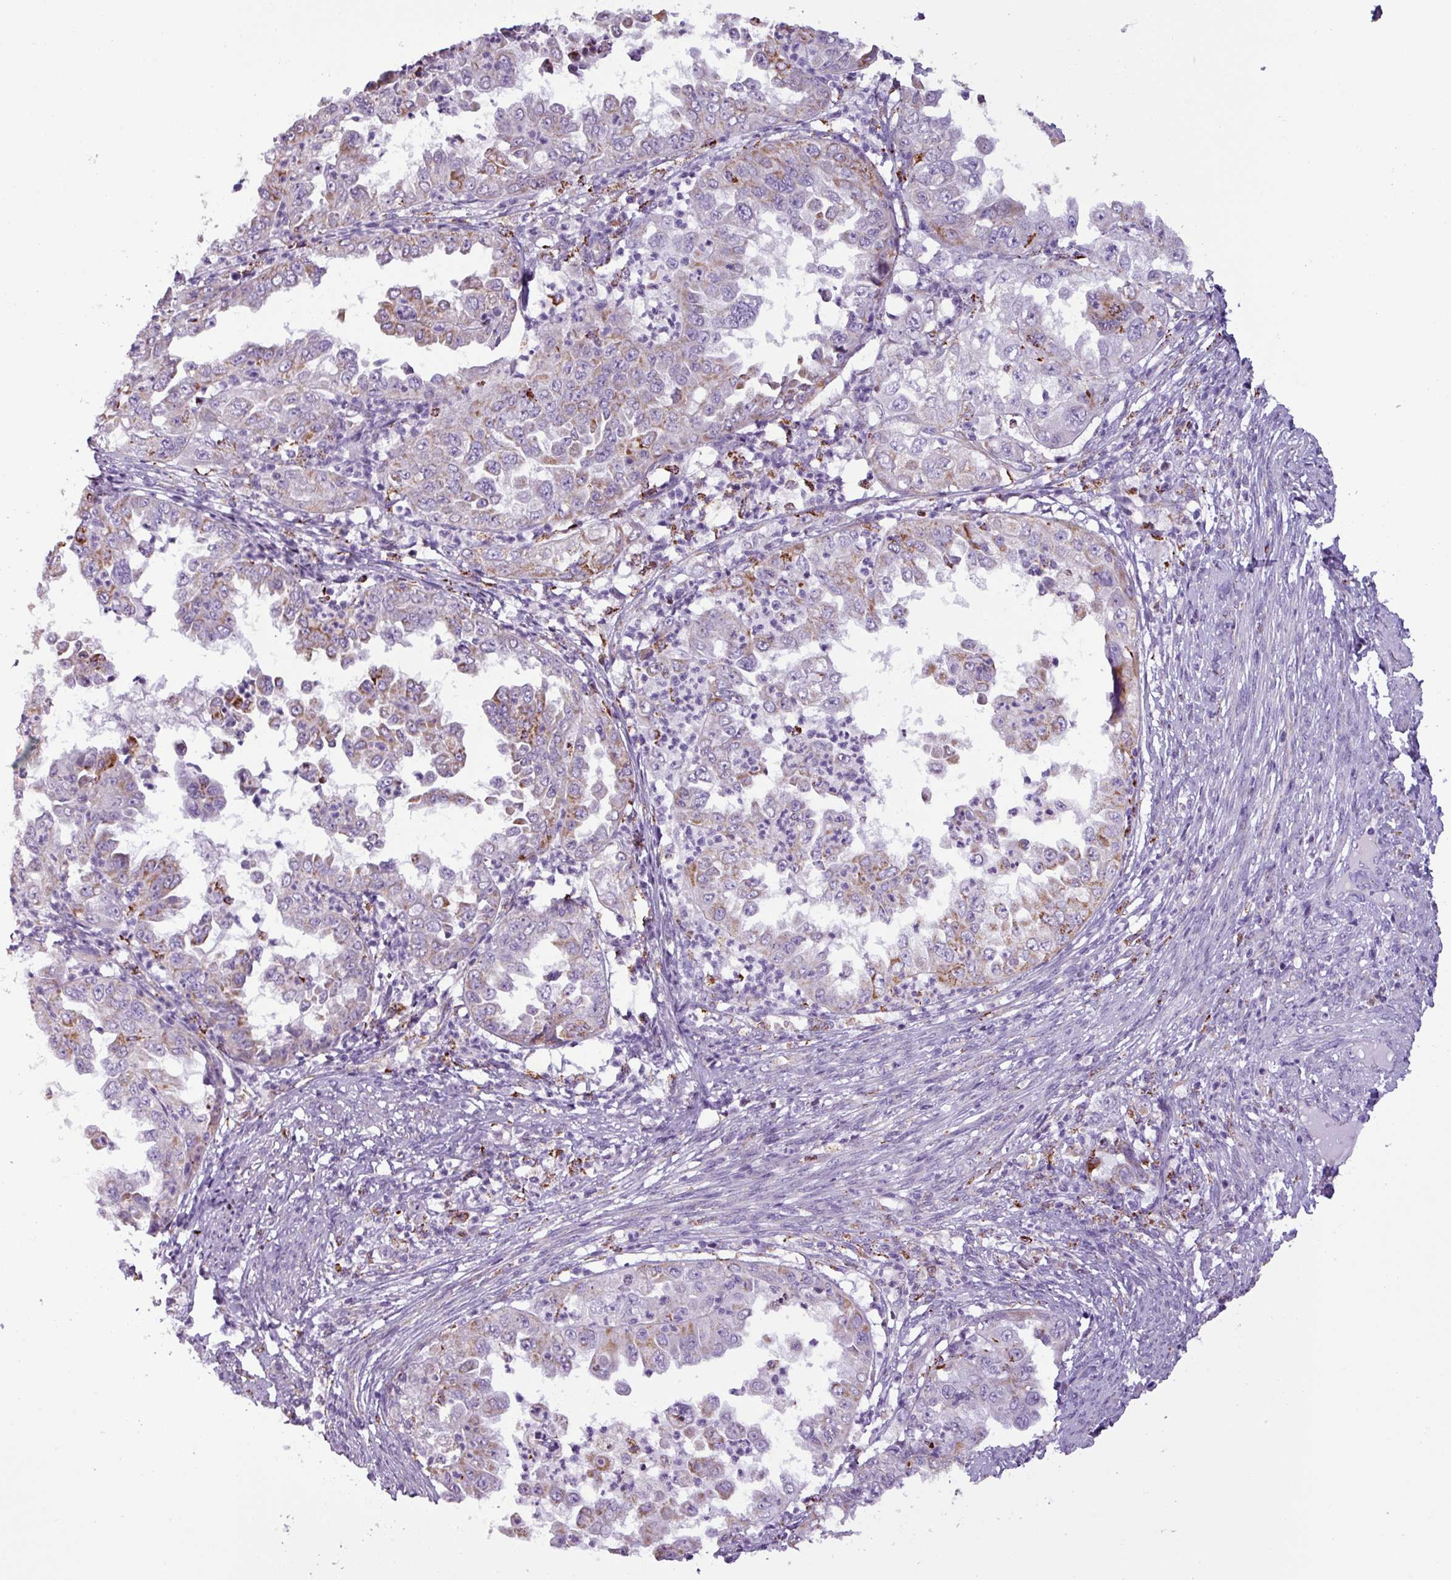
{"staining": {"intensity": "moderate", "quantity": "25%-75%", "location": "cytoplasmic/membranous"}, "tissue": "endometrial cancer", "cell_type": "Tumor cells", "image_type": "cancer", "snomed": [{"axis": "morphology", "description": "Adenocarcinoma, NOS"}, {"axis": "topography", "description": "Endometrium"}], "caption": "Adenocarcinoma (endometrial) tissue displays moderate cytoplasmic/membranous positivity in approximately 25%-75% of tumor cells, visualized by immunohistochemistry. Nuclei are stained in blue.", "gene": "ZNF667", "patient": {"sex": "female", "age": 85}}